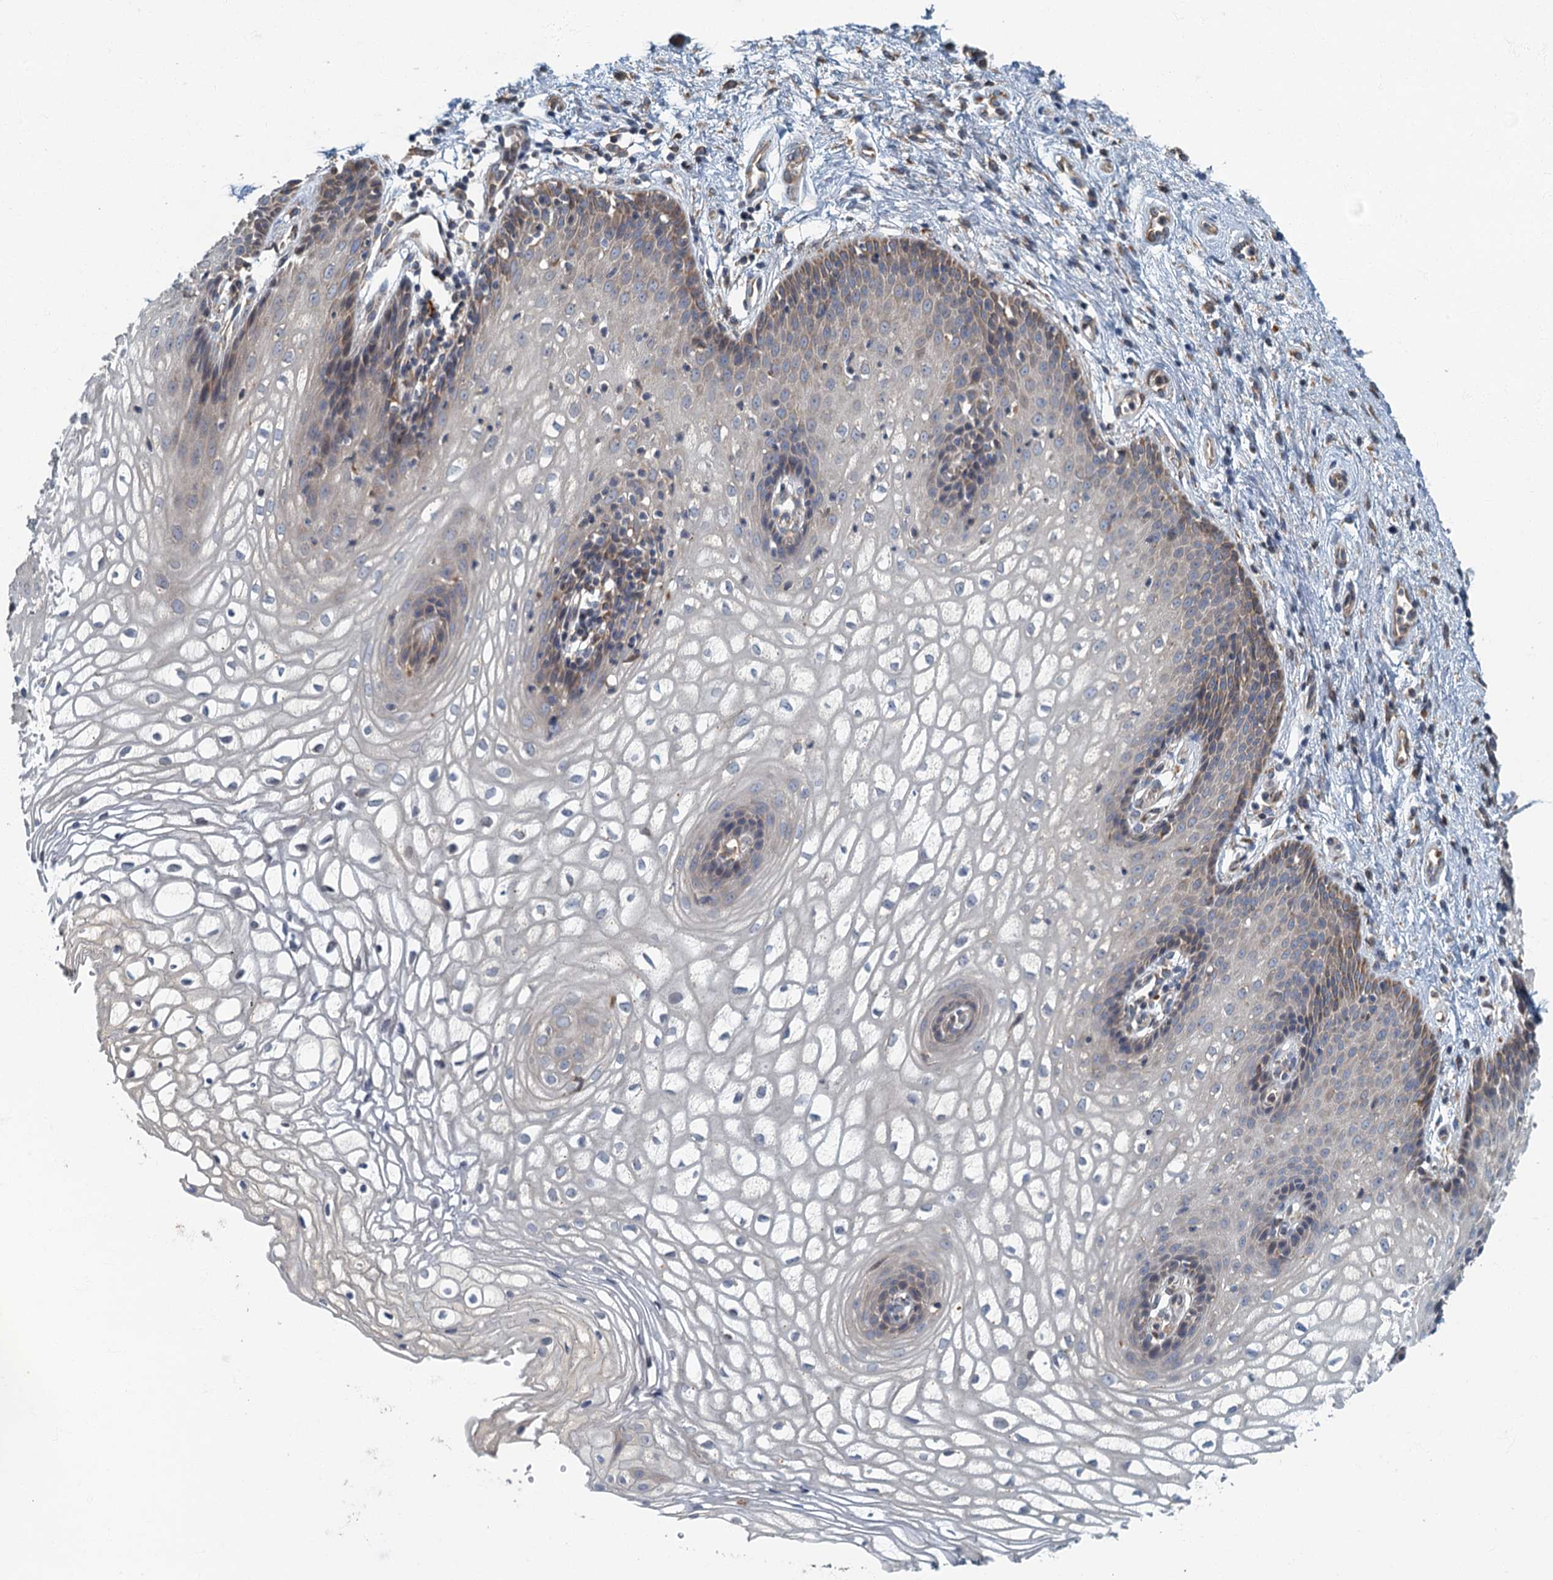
{"staining": {"intensity": "weak", "quantity": "25%-75%", "location": "cytoplasmic/membranous"}, "tissue": "vagina", "cell_type": "Squamous epithelial cells", "image_type": "normal", "snomed": [{"axis": "morphology", "description": "Normal tissue, NOS"}, {"axis": "topography", "description": "Vagina"}], "caption": "Protein analysis of benign vagina reveals weak cytoplasmic/membranous expression in approximately 25%-75% of squamous epithelial cells.", "gene": "SPDYC", "patient": {"sex": "female", "age": 34}}